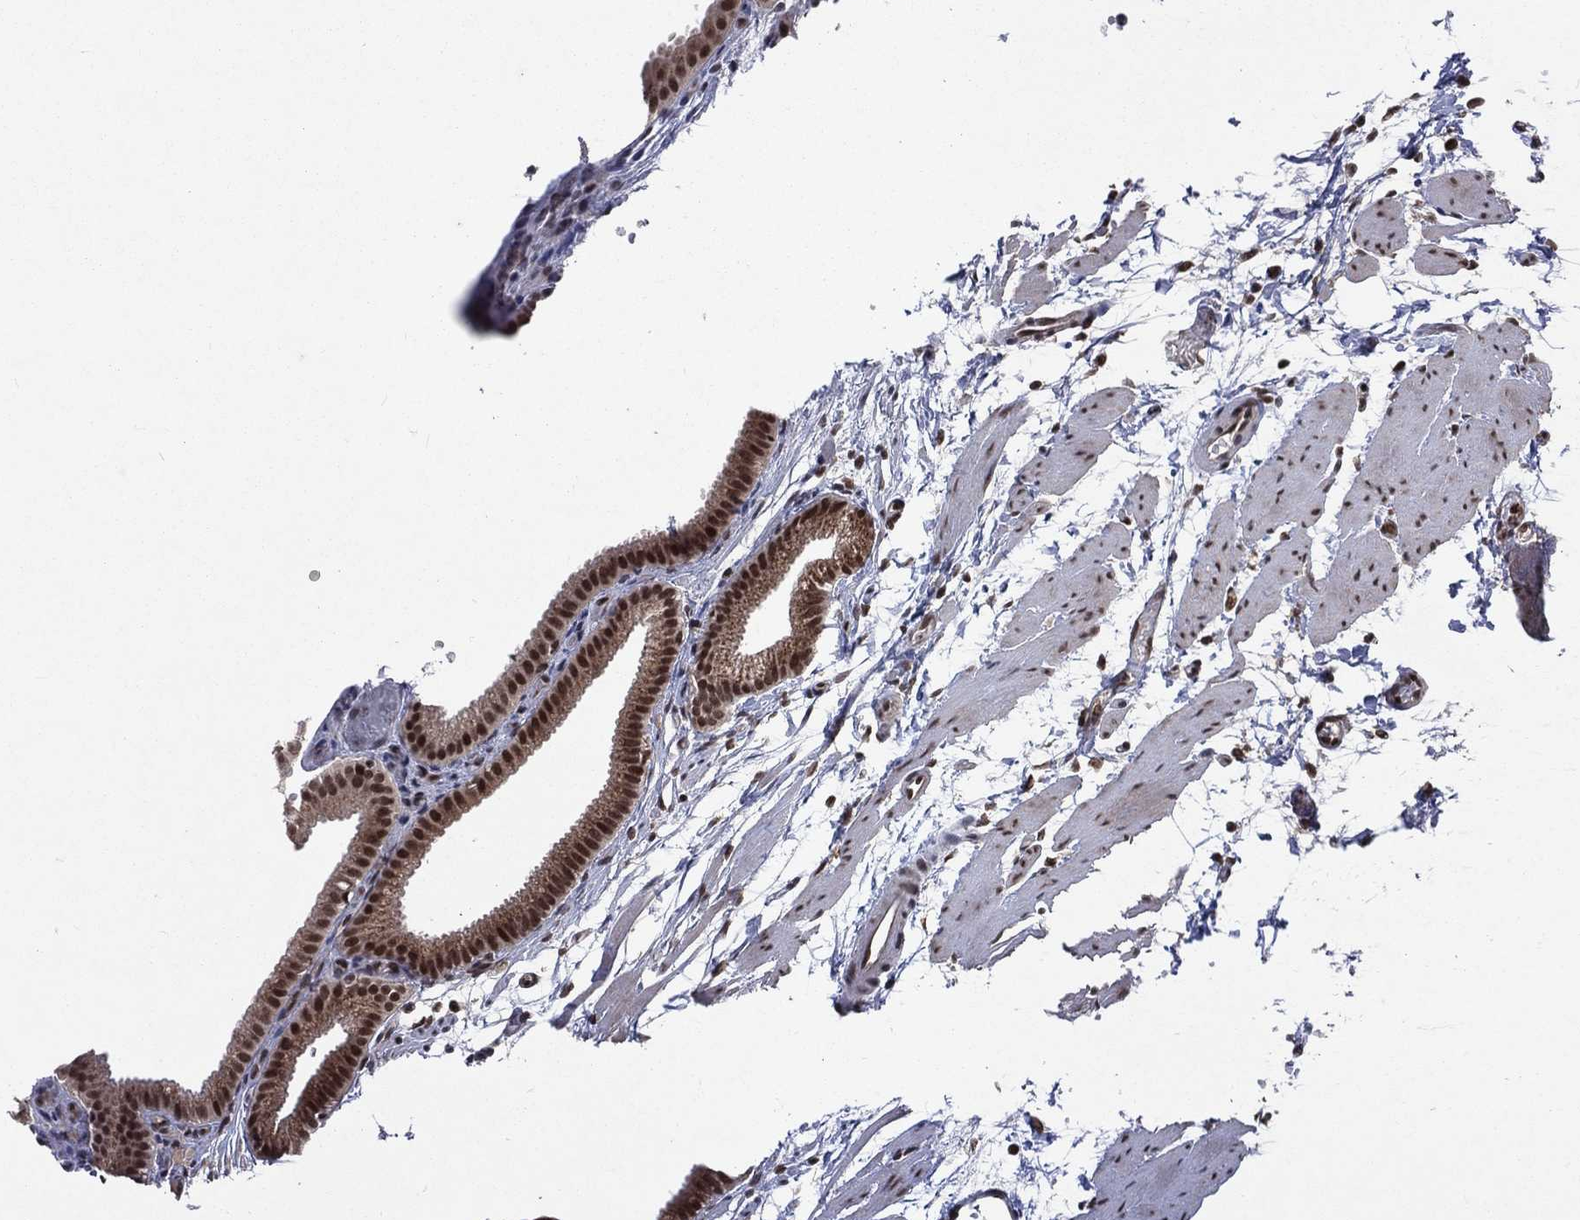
{"staining": {"intensity": "strong", "quantity": ">75%", "location": "cytoplasmic/membranous,nuclear"}, "tissue": "gallbladder", "cell_type": "Glandular cells", "image_type": "normal", "snomed": [{"axis": "morphology", "description": "Normal tissue, NOS"}, {"axis": "topography", "description": "Gallbladder"}, {"axis": "topography", "description": "Peripheral nerve tissue"}], "caption": "This is a histology image of IHC staining of benign gallbladder, which shows strong staining in the cytoplasmic/membranous,nuclear of glandular cells.", "gene": "DMAP1", "patient": {"sex": "female", "age": 45}}